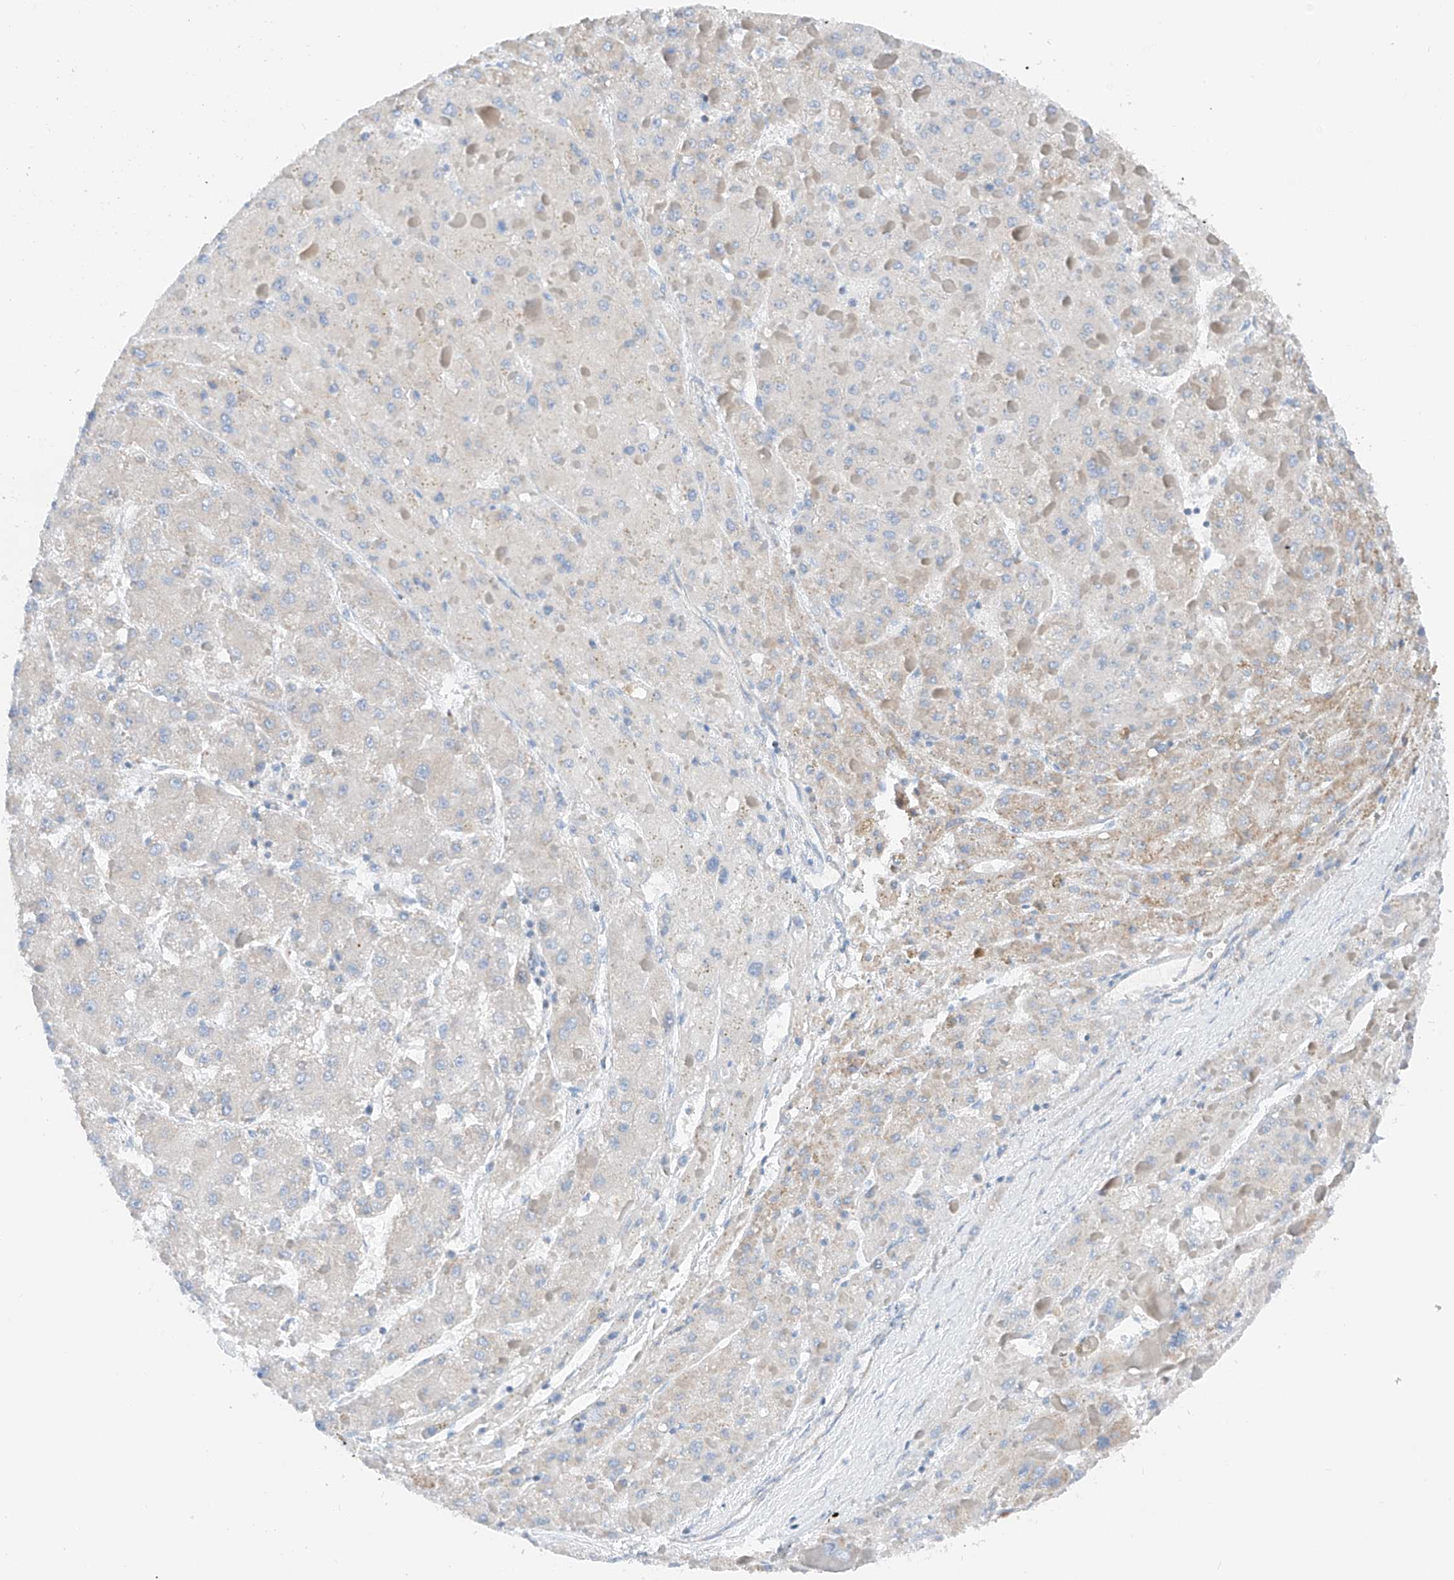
{"staining": {"intensity": "weak", "quantity": "<25%", "location": "cytoplasmic/membranous"}, "tissue": "liver cancer", "cell_type": "Tumor cells", "image_type": "cancer", "snomed": [{"axis": "morphology", "description": "Carcinoma, Hepatocellular, NOS"}, {"axis": "topography", "description": "Liver"}], "caption": "Immunohistochemical staining of human liver hepatocellular carcinoma exhibits no significant expression in tumor cells. Brightfield microscopy of IHC stained with DAB (brown) and hematoxylin (blue), captured at high magnification.", "gene": "MRAP", "patient": {"sex": "female", "age": 73}}